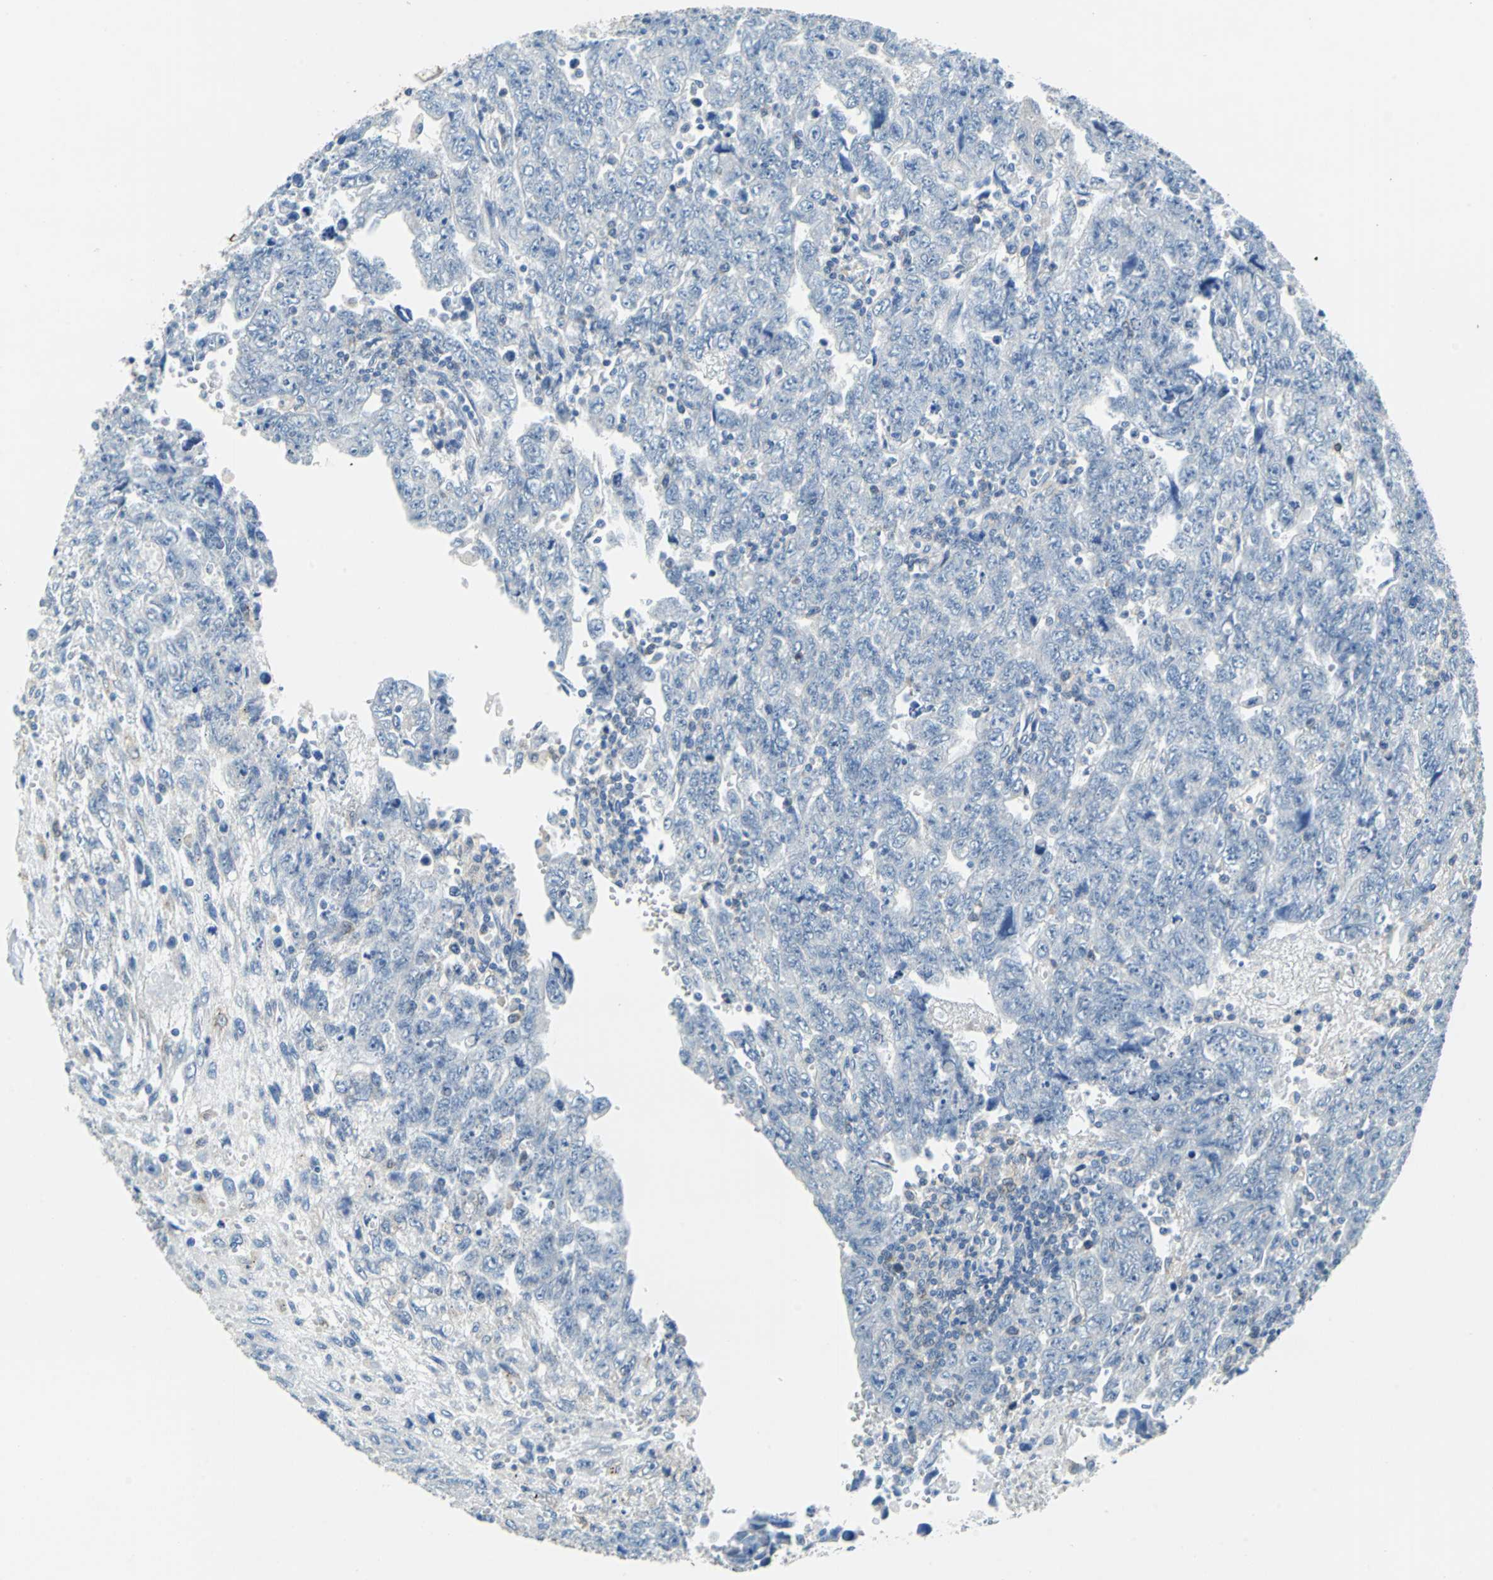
{"staining": {"intensity": "negative", "quantity": "none", "location": "none"}, "tissue": "testis cancer", "cell_type": "Tumor cells", "image_type": "cancer", "snomed": [{"axis": "morphology", "description": "Carcinoma, Embryonal, NOS"}, {"axis": "topography", "description": "Testis"}], "caption": "The photomicrograph shows no significant positivity in tumor cells of testis embryonal carcinoma.", "gene": "TEX264", "patient": {"sex": "male", "age": 28}}